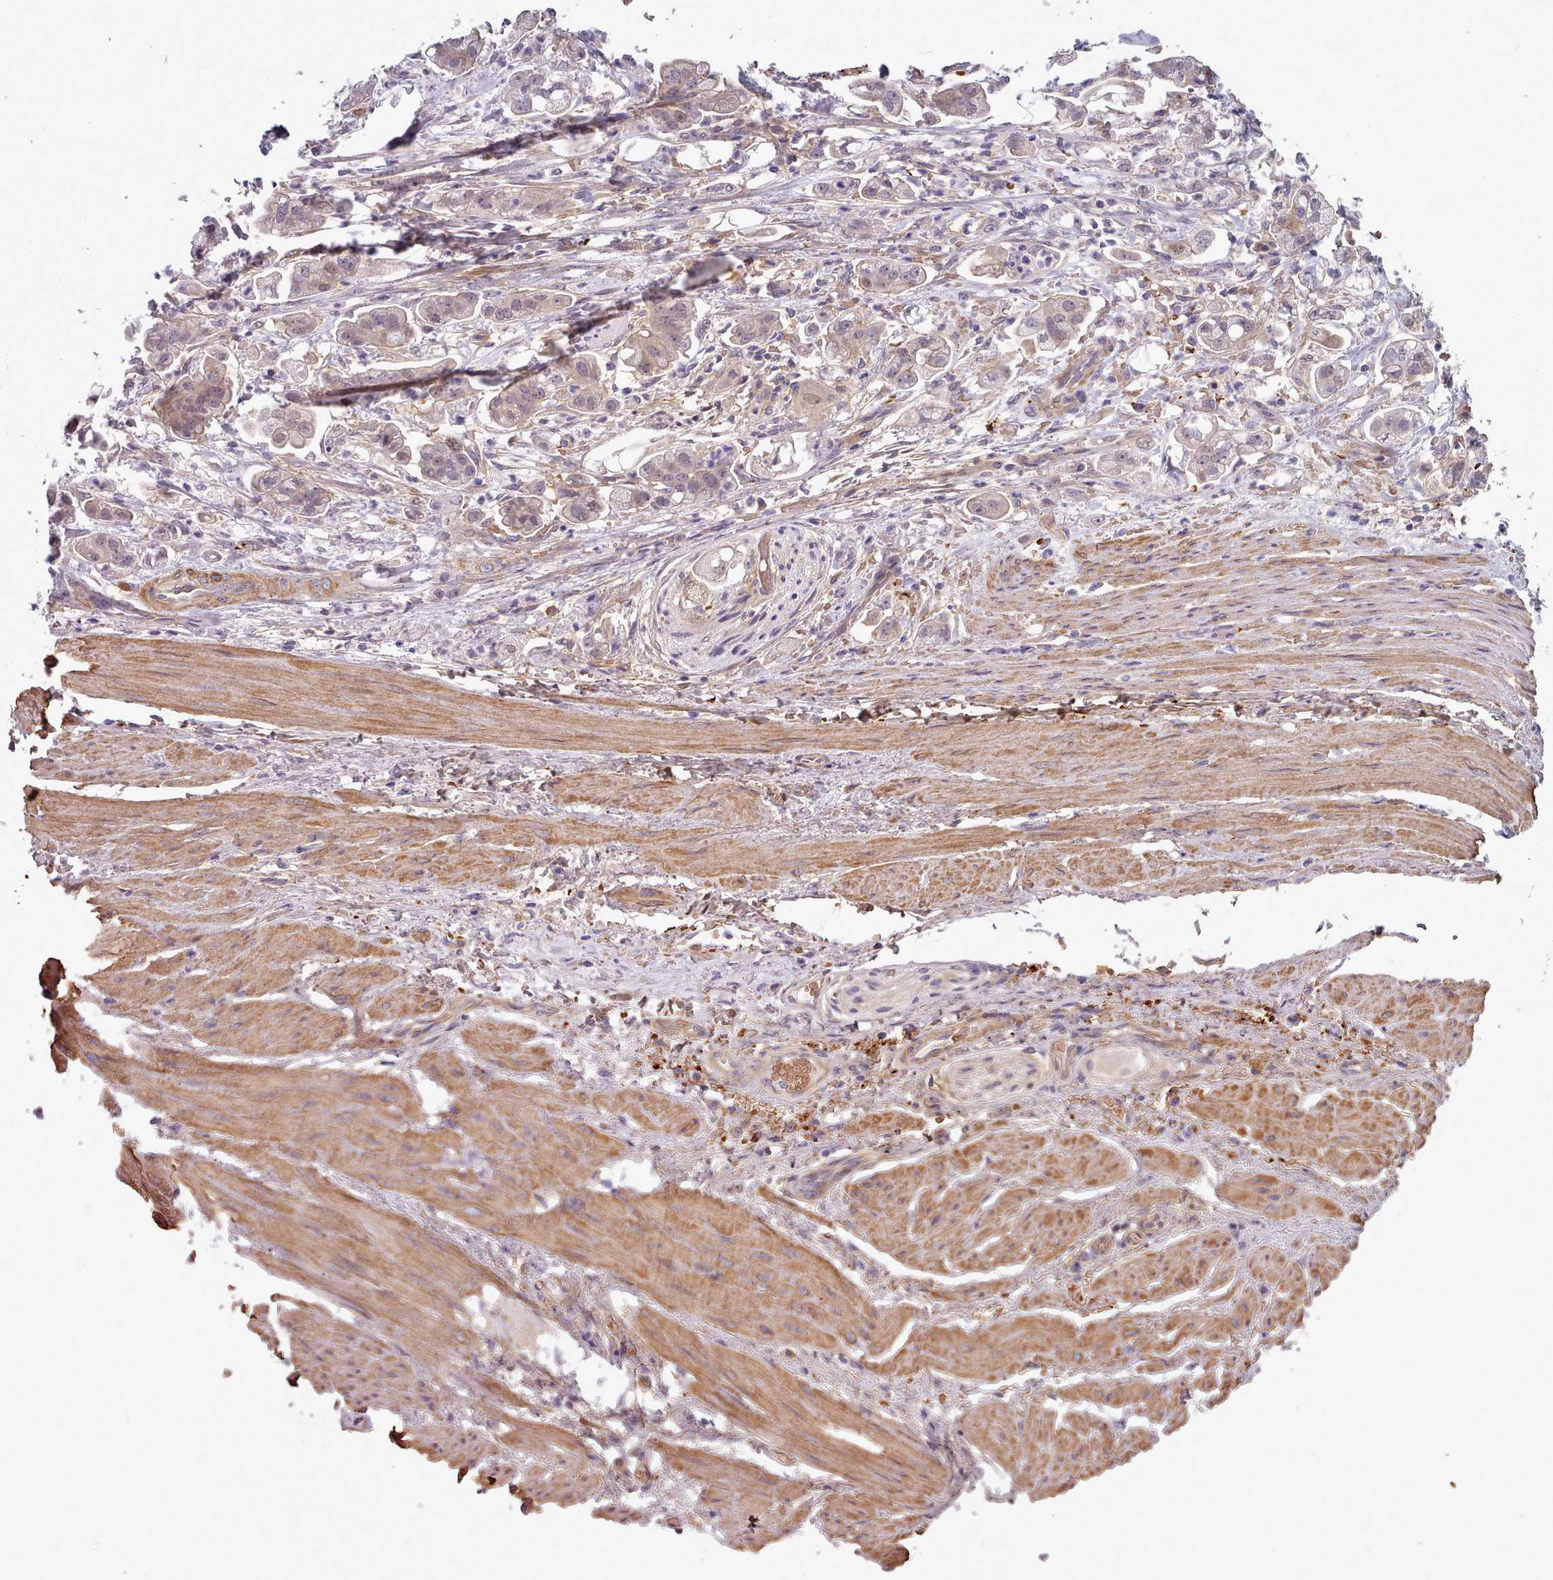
{"staining": {"intensity": "weak", "quantity": ">75%", "location": "nuclear"}, "tissue": "stomach cancer", "cell_type": "Tumor cells", "image_type": "cancer", "snomed": [{"axis": "morphology", "description": "Adenocarcinoma, NOS"}, {"axis": "topography", "description": "Stomach"}], "caption": "Stomach adenocarcinoma stained for a protein (brown) demonstrates weak nuclear positive positivity in about >75% of tumor cells.", "gene": "CLNS1A", "patient": {"sex": "male", "age": 62}}